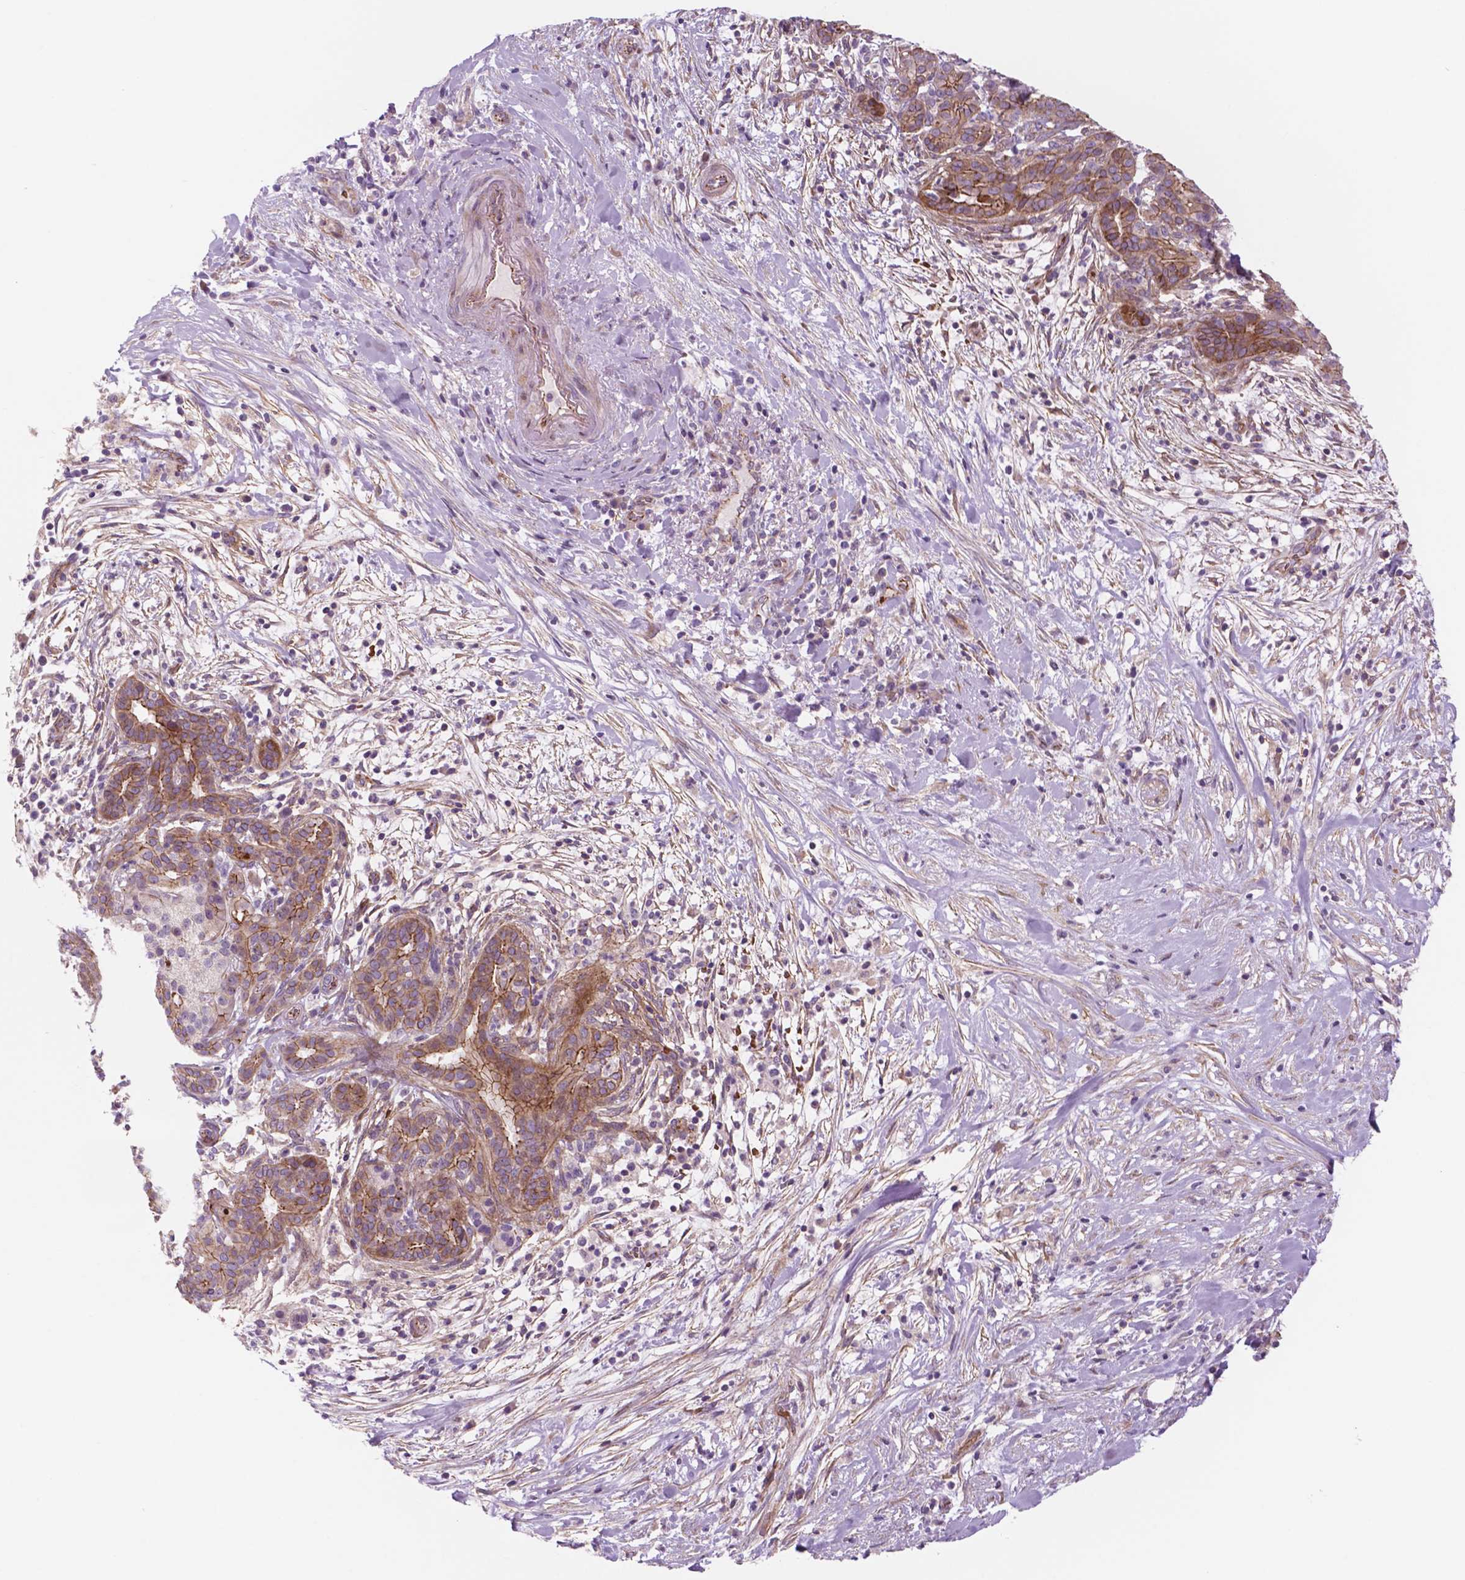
{"staining": {"intensity": "moderate", "quantity": "25%-75%", "location": "cytoplasmic/membranous"}, "tissue": "pancreatic cancer", "cell_type": "Tumor cells", "image_type": "cancer", "snomed": [{"axis": "morphology", "description": "Adenocarcinoma, NOS"}, {"axis": "topography", "description": "Pancreas"}], "caption": "IHC (DAB) staining of human adenocarcinoma (pancreatic) demonstrates moderate cytoplasmic/membranous protein staining in approximately 25%-75% of tumor cells.", "gene": "RND3", "patient": {"sex": "male", "age": 44}}